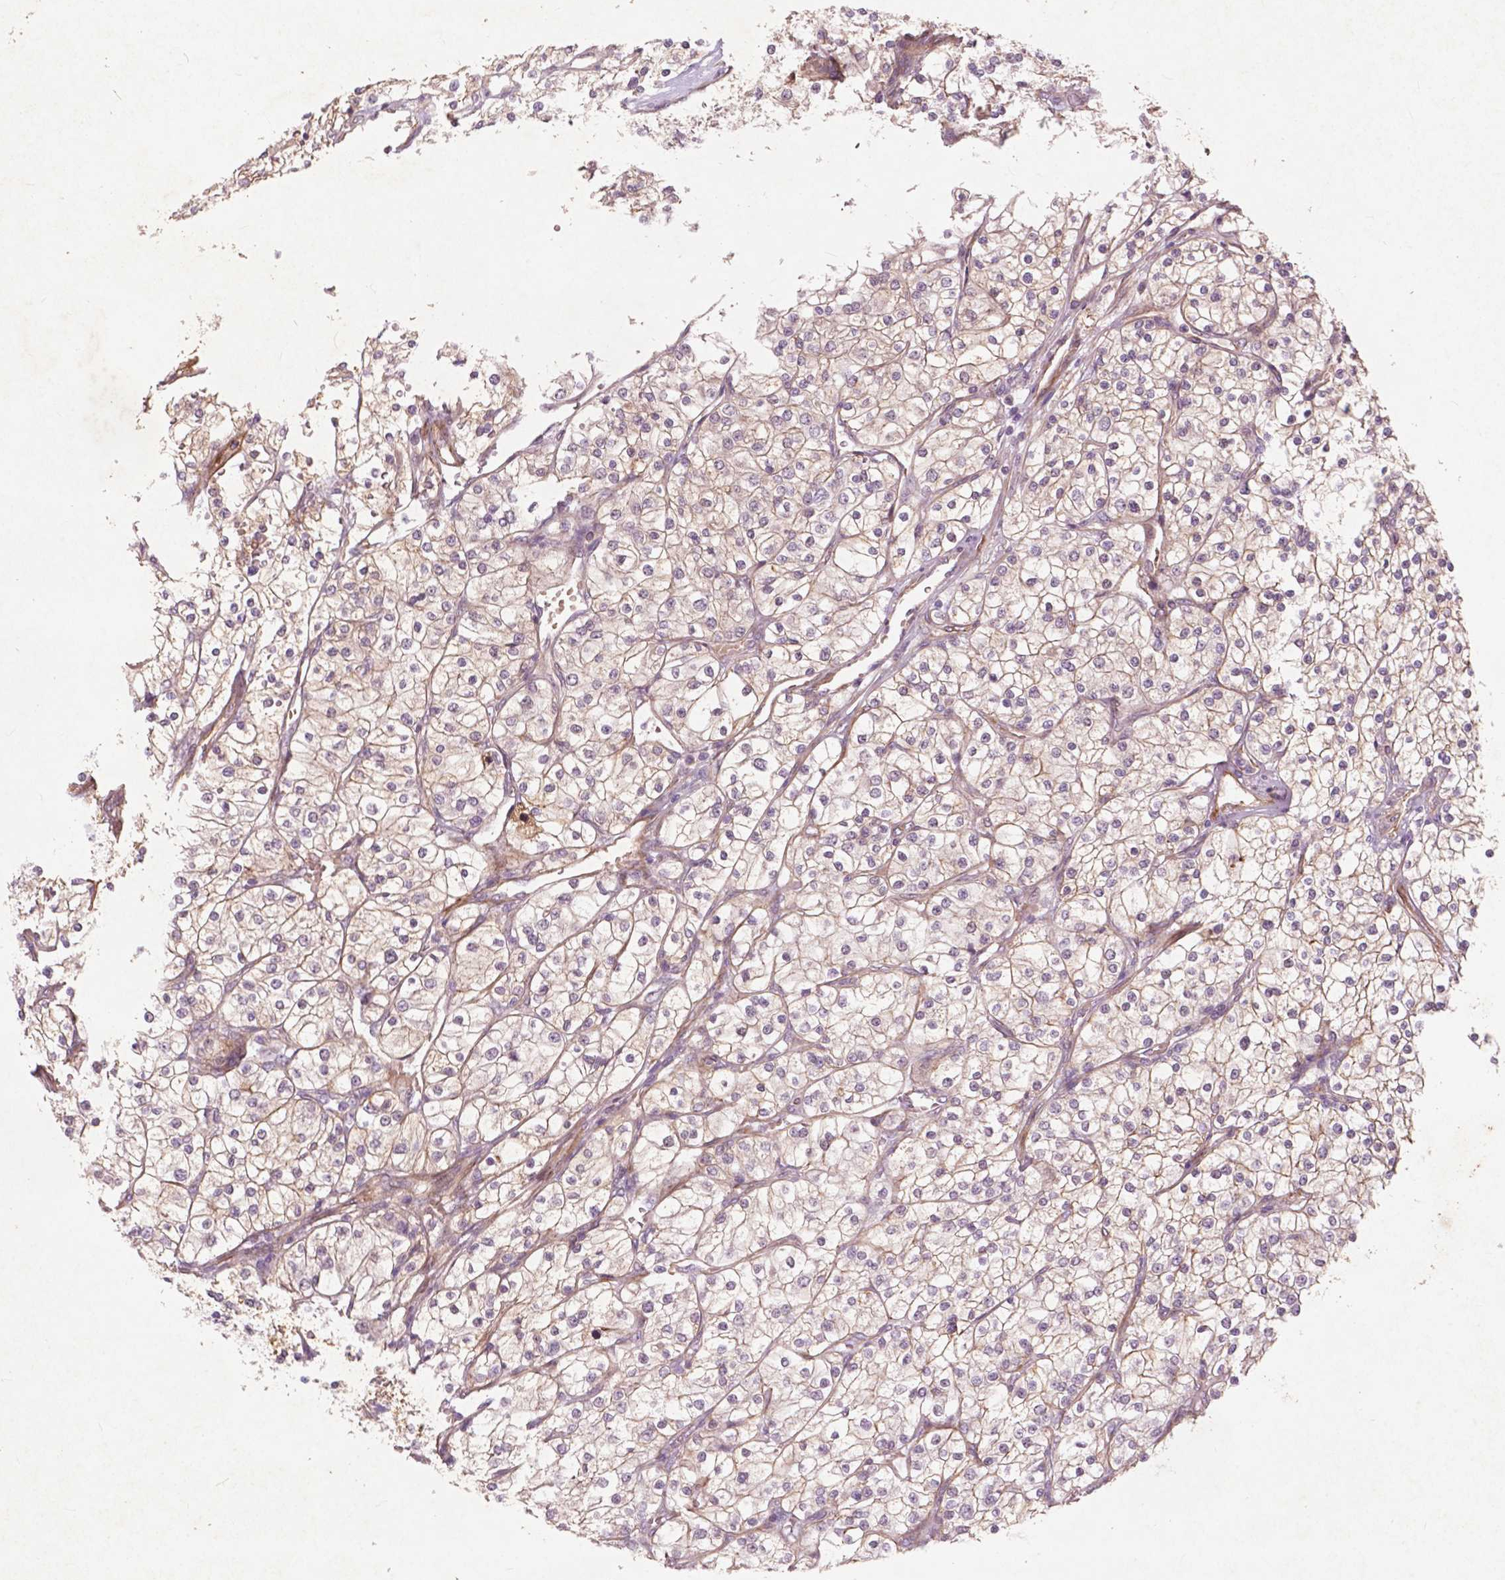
{"staining": {"intensity": "weak", "quantity": "25%-75%", "location": "cytoplasmic/membranous"}, "tissue": "renal cancer", "cell_type": "Tumor cells", "image_type": "cancer", "snomed": [{"axis": "morphology", "description": "Adenocarcinoma, NOS"}, {"axis": "topography", "description": "Kidney"}], "caption": "IHC photomicrograph of neoplastic tissue: human adenocarcinoma (renal) stained using immunohistochemistry (IHC) shows low levels of weak protein expression localized specifically in the cytoplasmic/membranous of tumor cells, appearing as a cytoplasmic/membranous brown color.", "gene": "RFPL4B", "patient": {"sex": "male", "age": 80}}